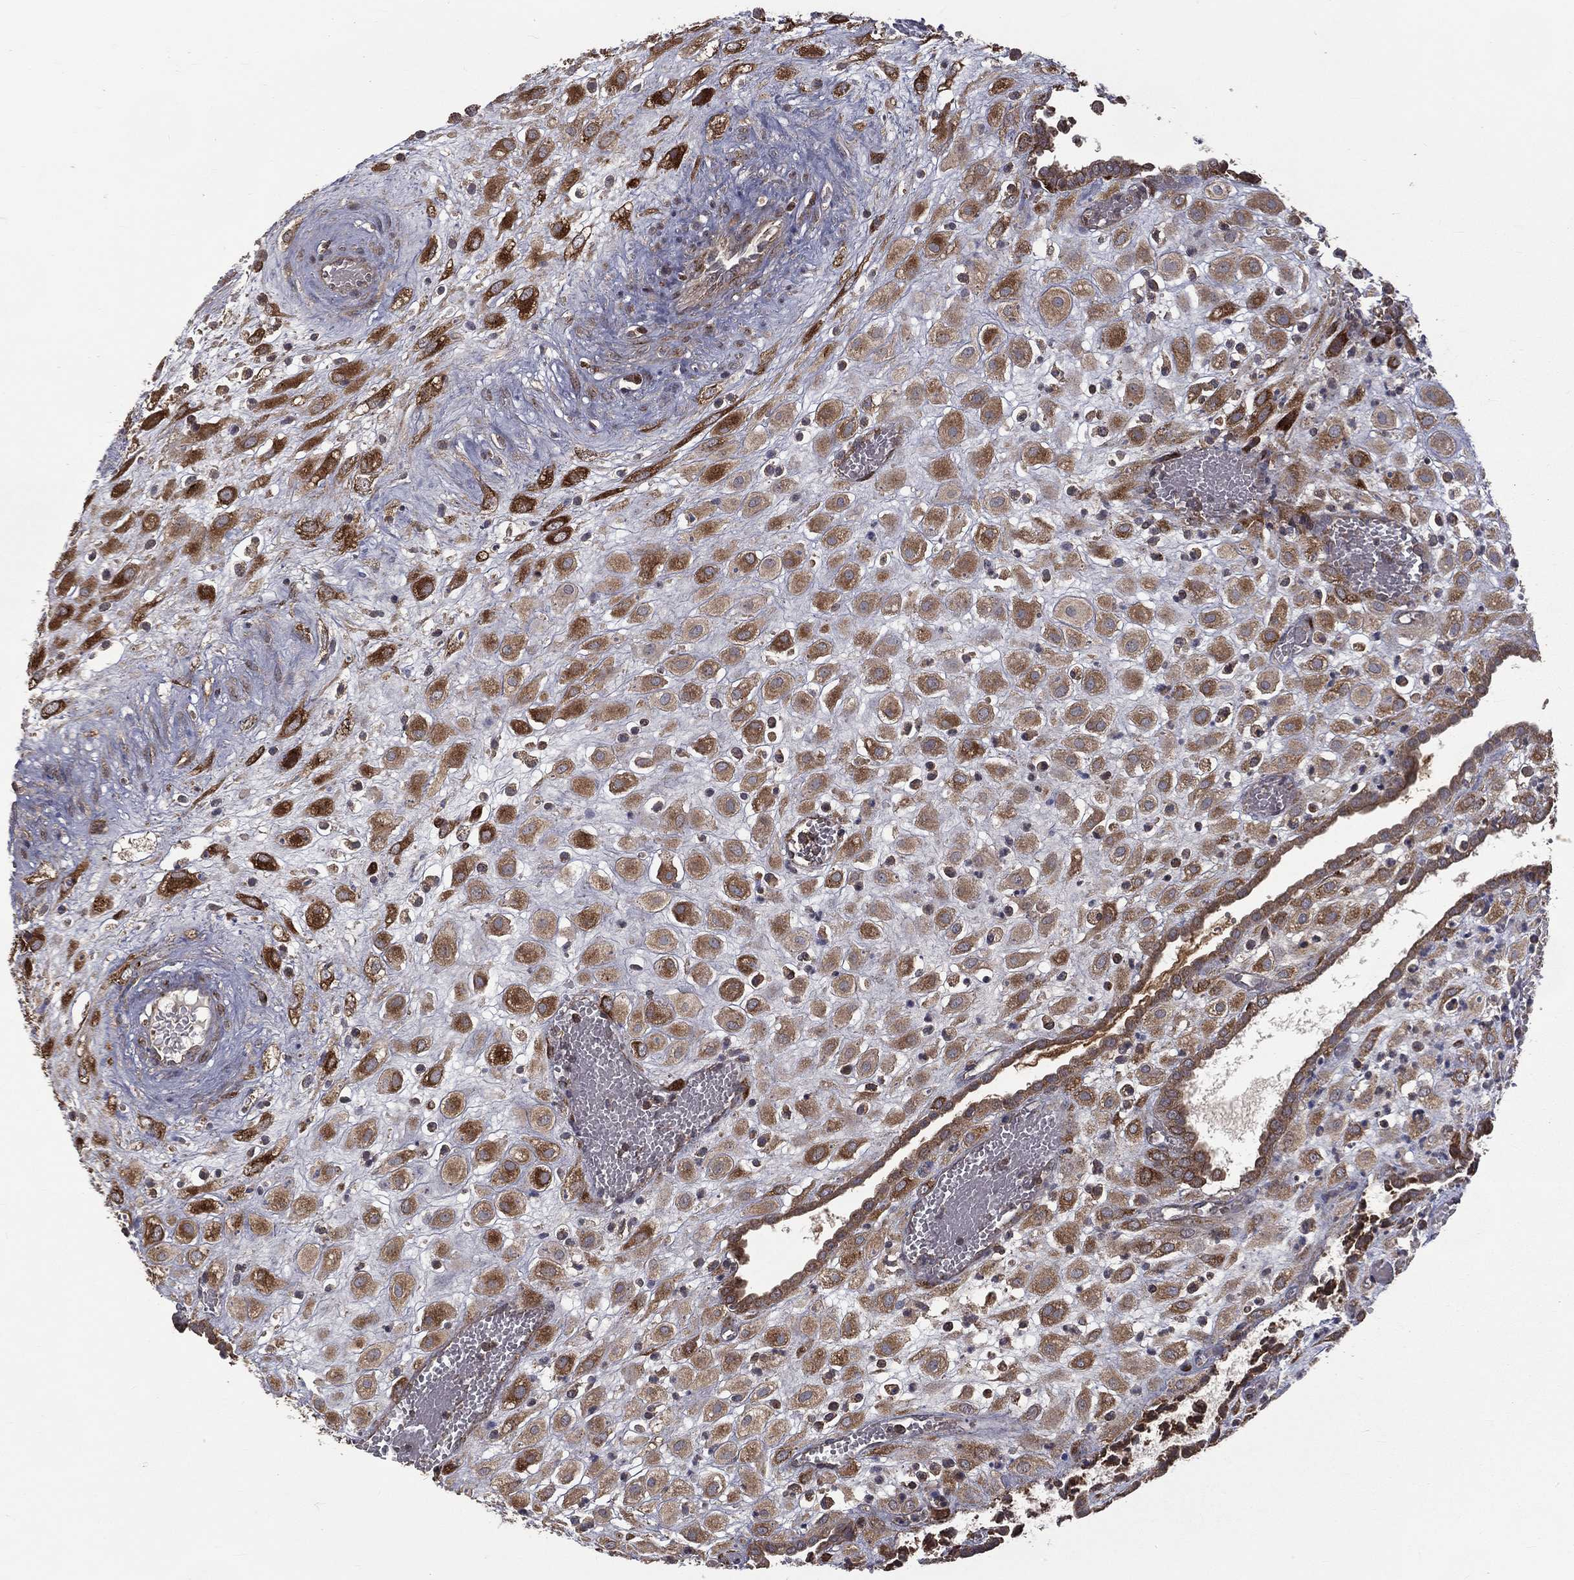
{"staining": {"intensity": "moderate", "quantity": ">75%", "location": "cytoplasmic/membranous"}, "tissue": "placenta", "cell_type": "Decidual cells", "image_type": "normal", "snomed": [{"axis": "morphology", "description": "Normal tissue, NOS"}, {"axis": "topography", "description": "Placenta"}], "caption": "Protein staining of unremarkable placenta demonstrates moderate cytoplasmic/membranous staining in approximately >75% of decidual cells. (Brightfield microscopy of DAB IHC at high magnification).", "gene": "OLFML1", "patient": {"sex": "female", "age": 24}}